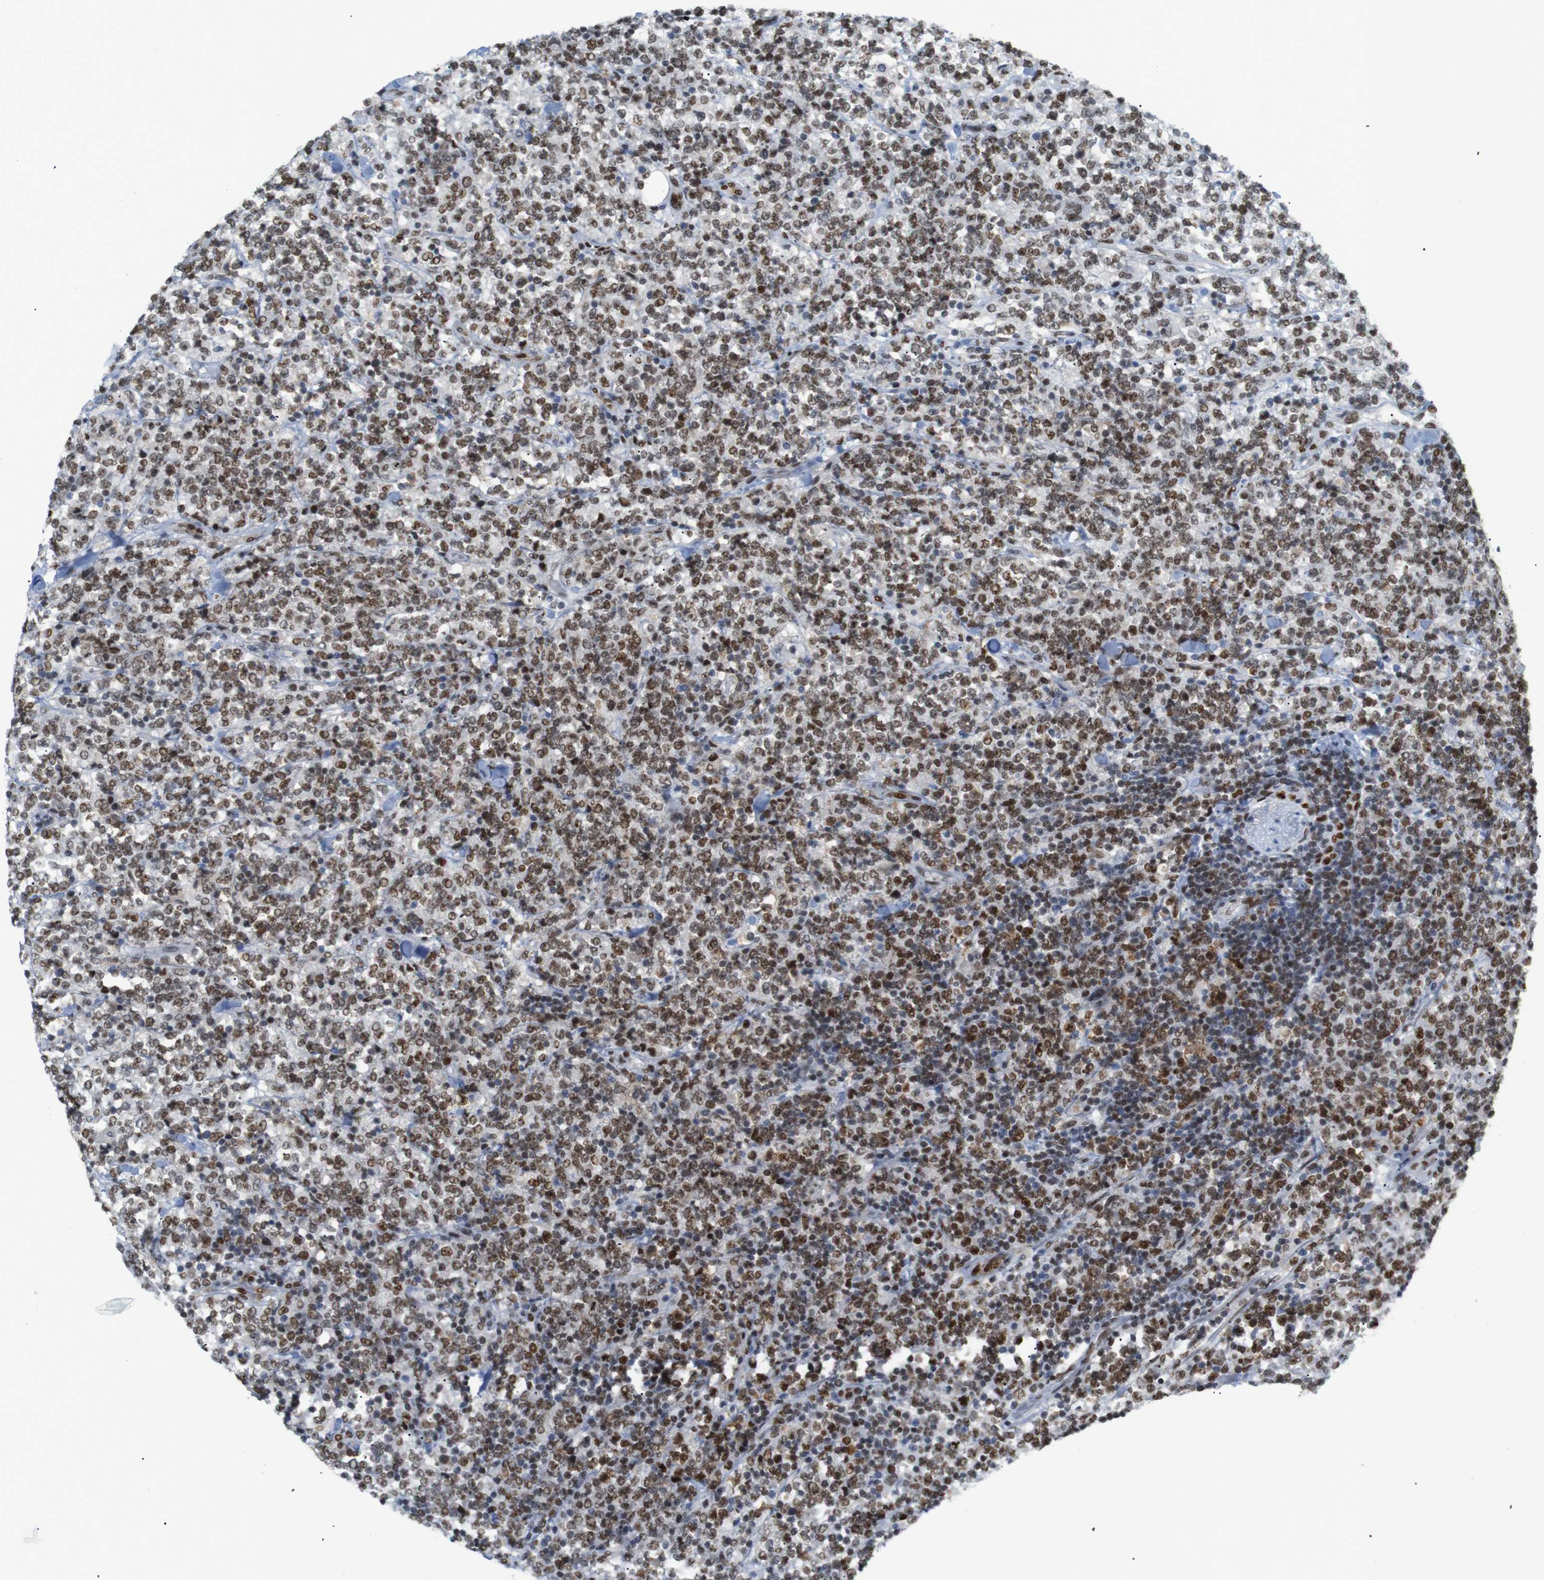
{"staining": {"intensity": "moderate", "quantity": ">75%", "location": "nuclear"}, "tissue": "lymphoma", "cell_type": "Tumor cells", "image_type": "cancer", "snomed": [{"axis": "morphology", "description": "Malignant lymphoma, non-Hodgkin's type, High grade"}, {"axis": "topography", "description": "Soft tissue"}], "caption": "Immunohistochemistry (IHC) of high-grade malignant lymphoma, non-Hodgkin's type demonstrates medium levels of moderate nuclear staining in about >75% of tumor cells.", "gene": "RIOX2", "patient": {"sex": "male", "age": 18}}